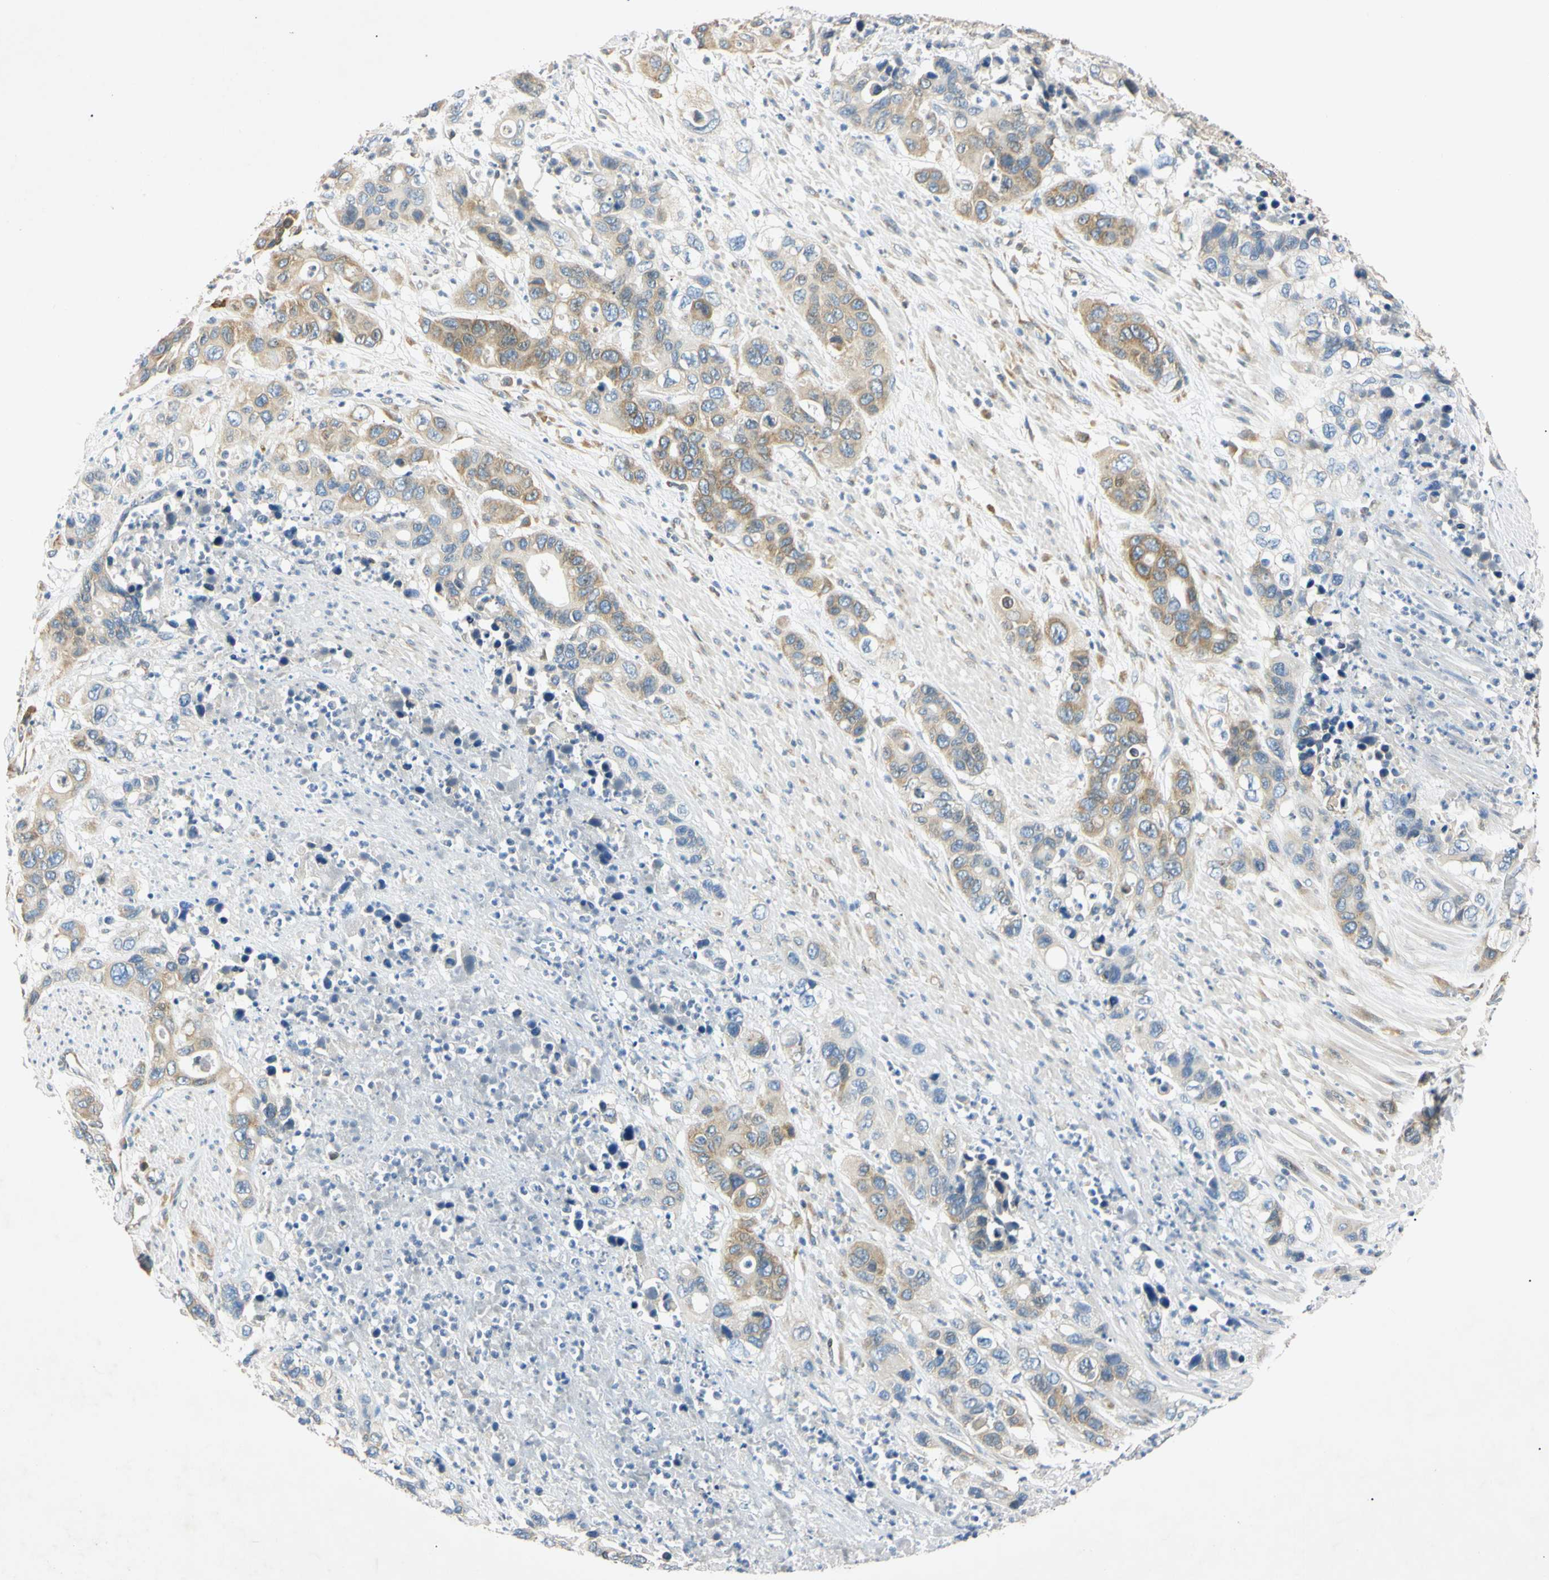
{"staining": {"intensity": "weak", "quantity": ">75%", "location": "cytoplasmic/membranous"}, "tissue": "pancreatic cancer", "cell_type": "Tumor cells", "image_type": "cancer", "snomed": [{"axis": "morphology", "description": "Adenocarcinoma, NOS"}, {"axis": "topography", "description": "Pancreas"}], "caption": "Weak cytoplasmic/membranous protein staining is appreciated in approximately >75% of tumor cells in pancreatic cancer.", "gene": "DNAJB12", "patient": {"sex": "female", "age": 71}}